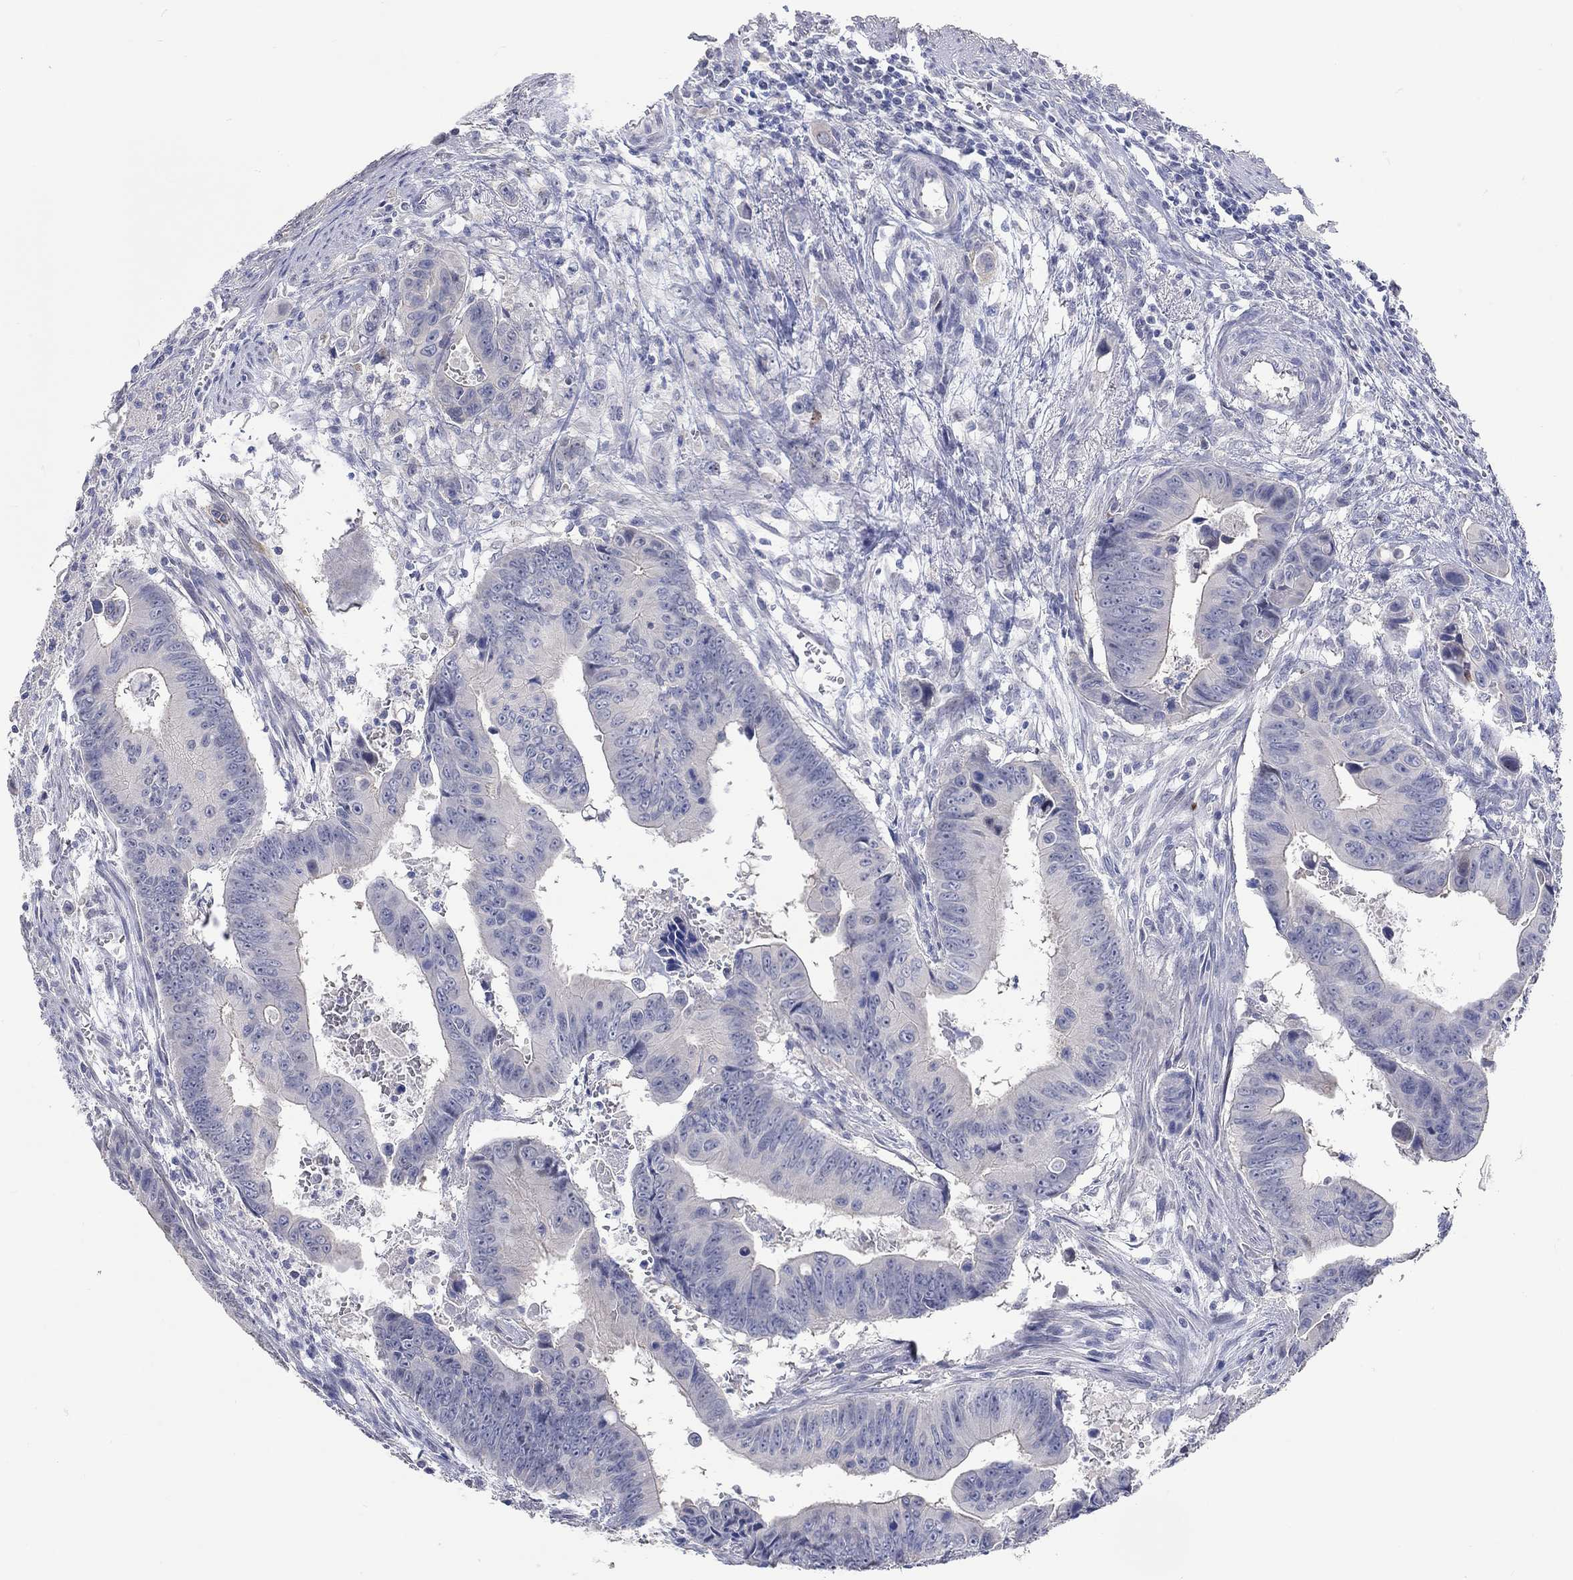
{"staining": {"intensity": "negative", "quantity": "none", "location": "none"}, "tissue": "colorectal cancer", "cell_type": "Tumor cells", "image_type": "cancer", "snomed": [{"axis": "morphology", "description": "Adenocarcinoma, NOS"}, {"axis": "topography", "description": "Colon"}], "caption": "Tumor cells are negative for brown protein staining in colorectal adenocarcinoma.", "gene": "PNMA5", "patient": {"sex": "female", "age": 87}}